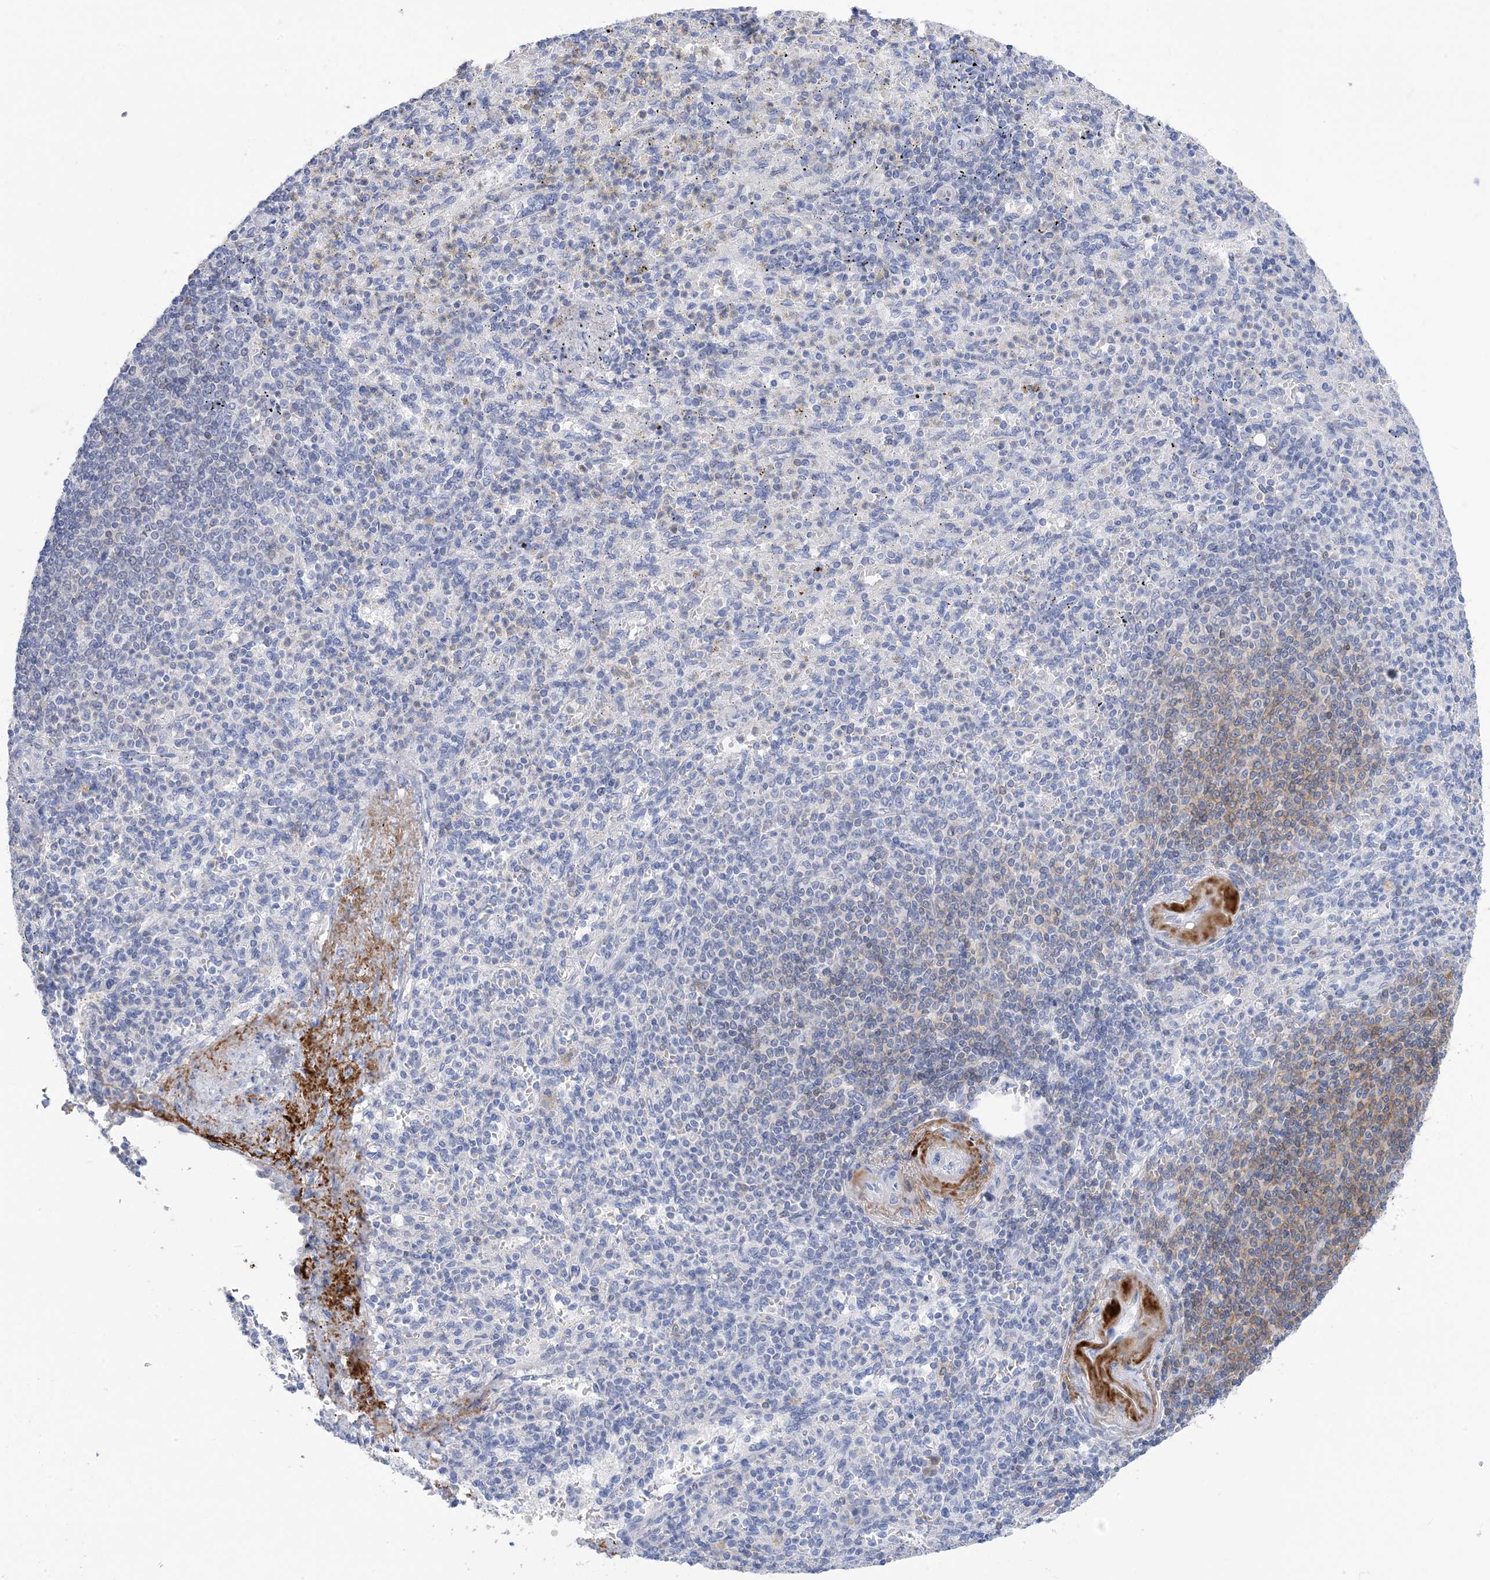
{"staining": {"intensity": "negative", "quantity": "none", "location": "none"}, "tissue": "spleen", "cell_type": "Cells in red pulp", "image_type": "normal", "snomed": [{"axis": "morphology", "description": "Normal tissue, NOS"}, {"axis": "topography", "description": "Spleen"}], "caption": "There is no significant staining in cells in red pulp of spleen. (Brightfield microscopy of DAB (3,3'-diaminobenzidine) immunohistochemistry (IHC) at high magnification).", "gene": "SH3YL1", "patient": {"sex": "female", "age": 74}}